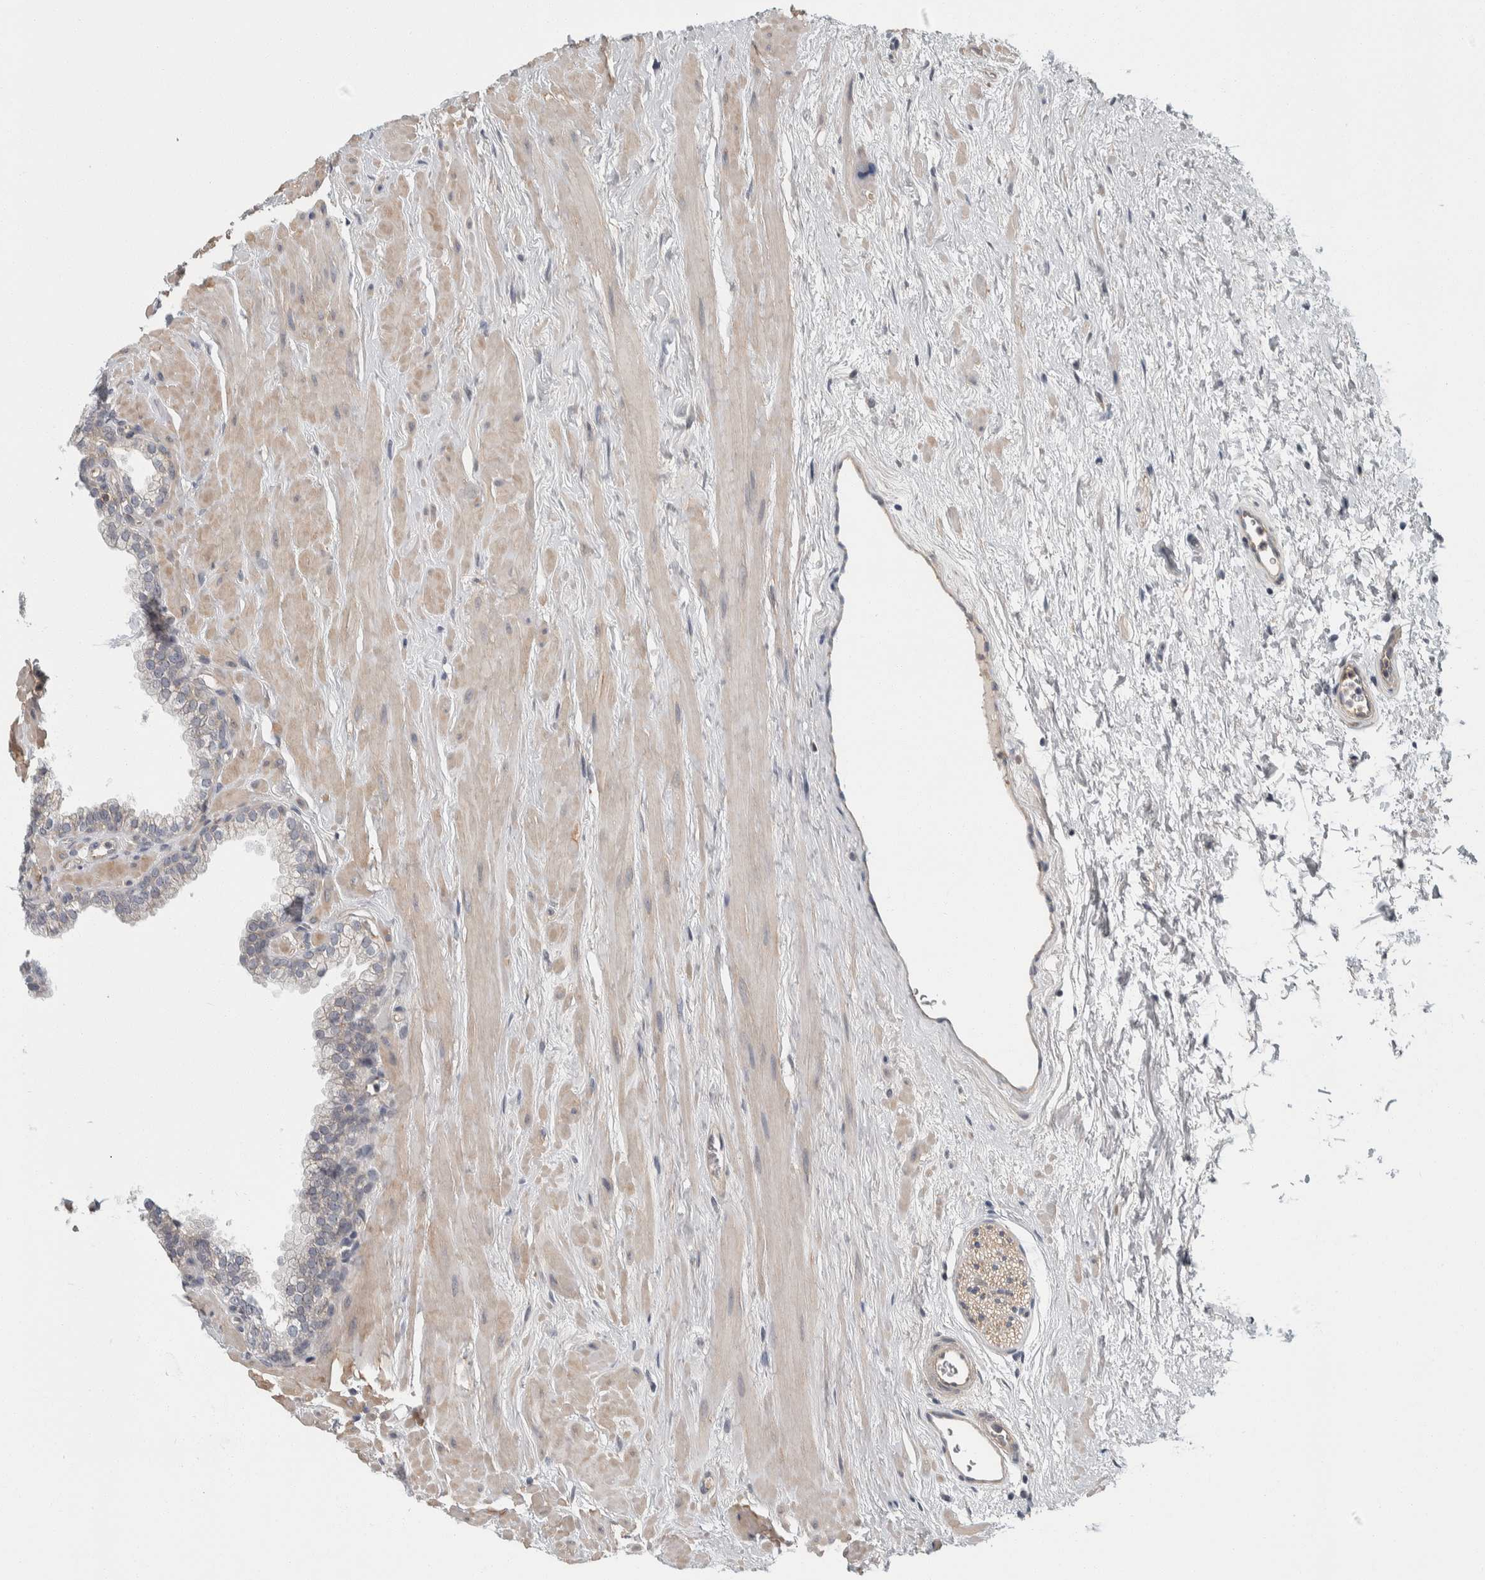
{"staining": {"intensity": "negative", "quantity": "none", "location": "none"}, "tissue": "prostate", "cell_type": "Glandular cells", "image_type": "normal", "snomed": [{"axis": "morphology", "description": "Normal tissue, NOS"}, {"axis": "morphology", "description": "Urothelial carcinoma, Low grade"}, {"axis": "topography", "description": "Urinary bladder"}, {"axis": "topography", "description": "Prostate"}], "caption": "The immunohistochemistry (IHC) histopathology image has no significant staining in glandular cells of prostate.", "gene": "KCNJ3", "patient": {"sex": "male", "age": 60}}